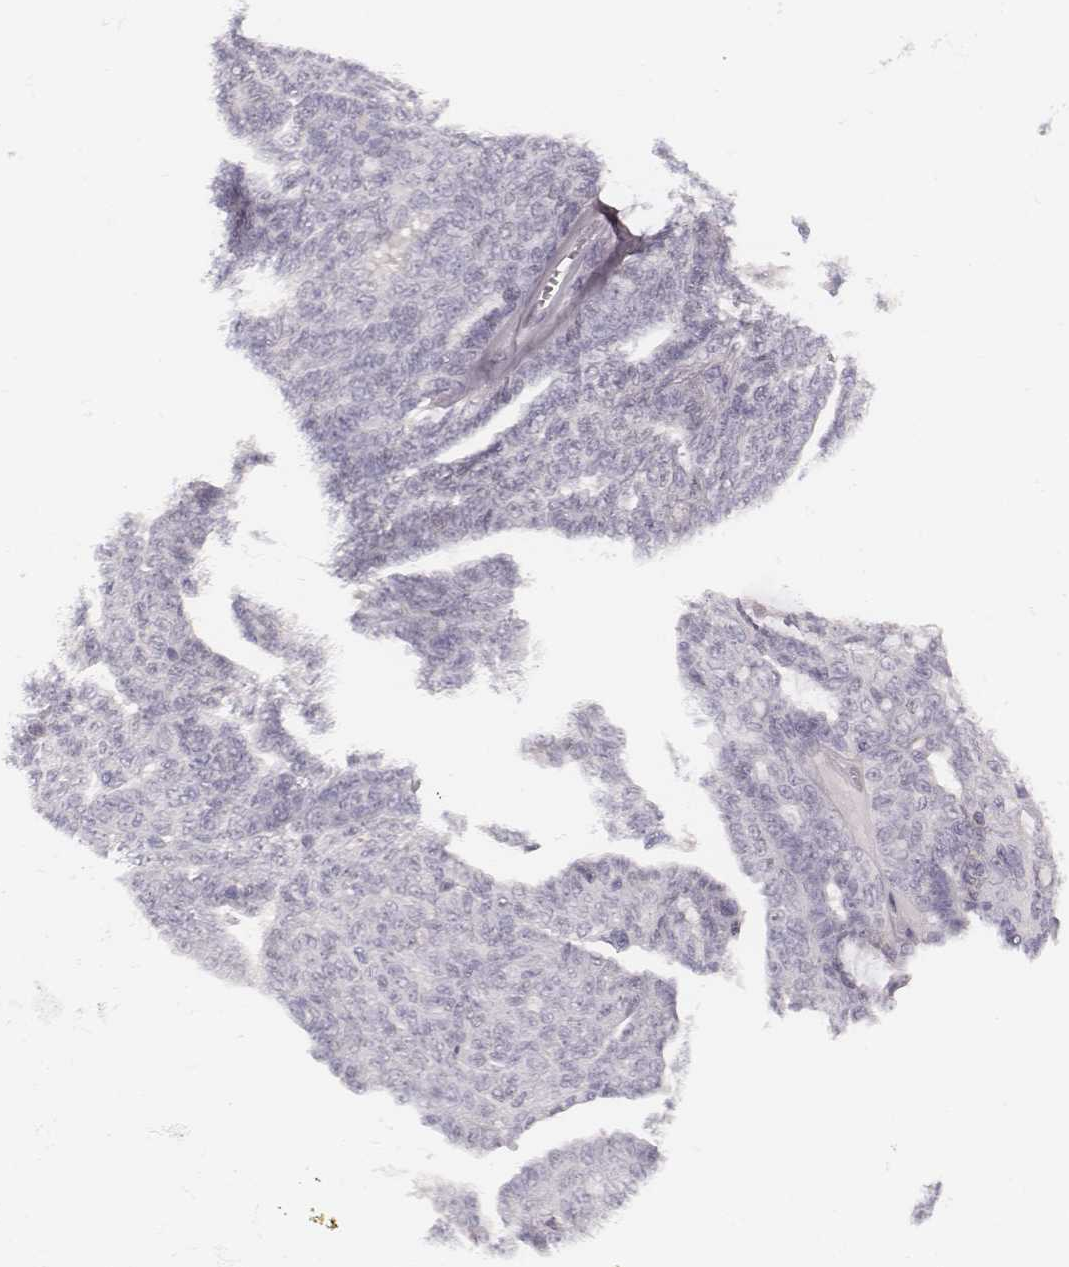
{"staining": {"intensity": "negative", "quantity": "none", "location": "none"}, "tissue": "ovarian cancer", "cell_type": "Tumor cells", "image_type": "cancer", "snomed": [{"axis": "morphology", "description": "Cystadenocarcinoma, serous, NOS"}, {"axis": "topography", "description": "Ovary"}], "caption": "Ovarian cancer (serous cystadenocarcinoma) stained for a protein using immunohistochemistry reveals no expression tumor cells.", "gene": "MSX1", "patient": {"sex": "female", "age": 71}}